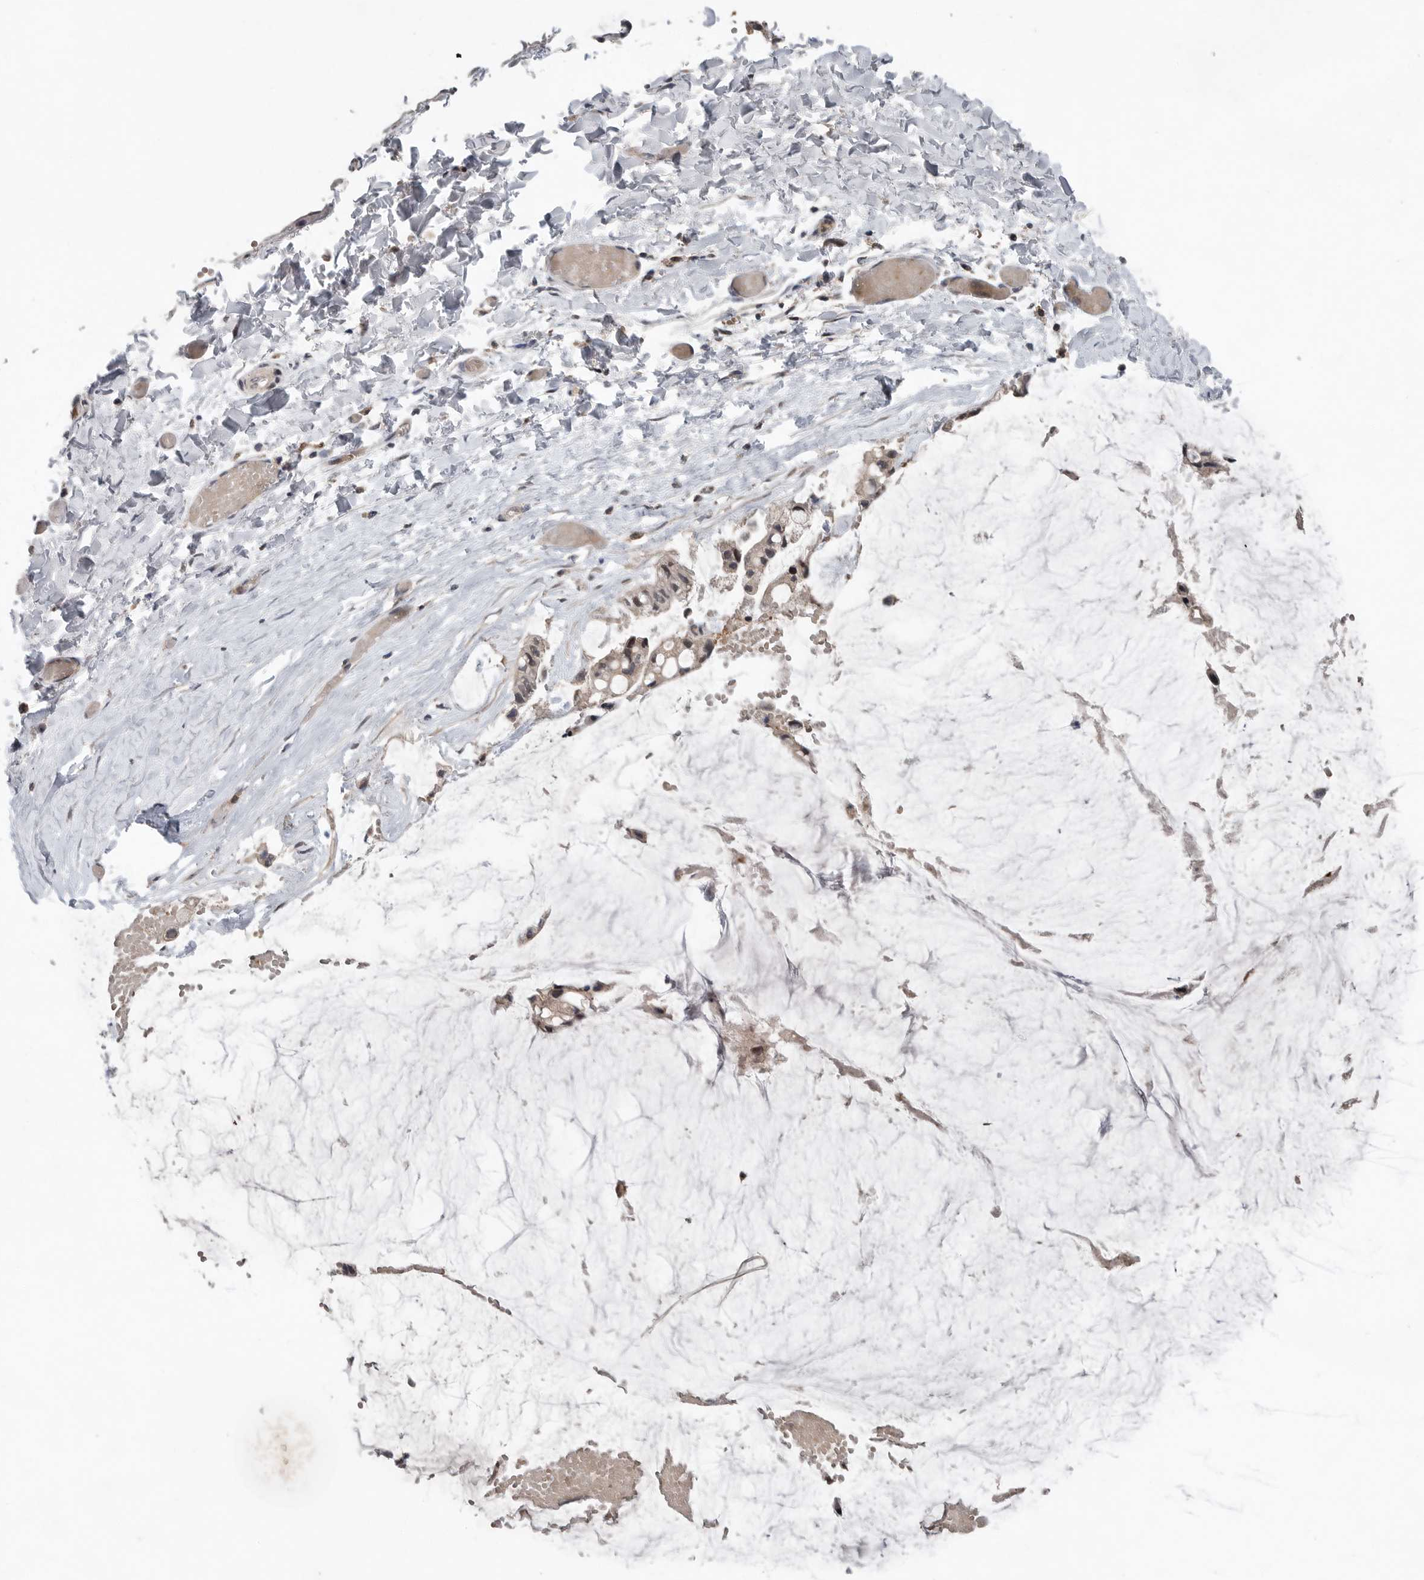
{"staining": {"intensity": "weak", "quantity": ">75%", "location": "cytoplasmic/membranous"}, "tissue": "ovarian cancer", "cell_type": "Tumor cells", "image_type": "cancer", "snomed": [{"axis": "morphology", "description": "Cystadenocarcinoma, mucinous, NOS"}, {"axis": "topography", "description": "Ovary"}], "caption": "Protein expression by immunohistochemistry reveals weak cytoplasmic/membranous positivity in approximately >75% of tumor cells in ovarian mucinous cystadenocarcinoma. (DAB = brown stain, brightfield microscopy at high magnification).", "gene": "SCP2", "patient": {"sex": "female", "age": 39}}